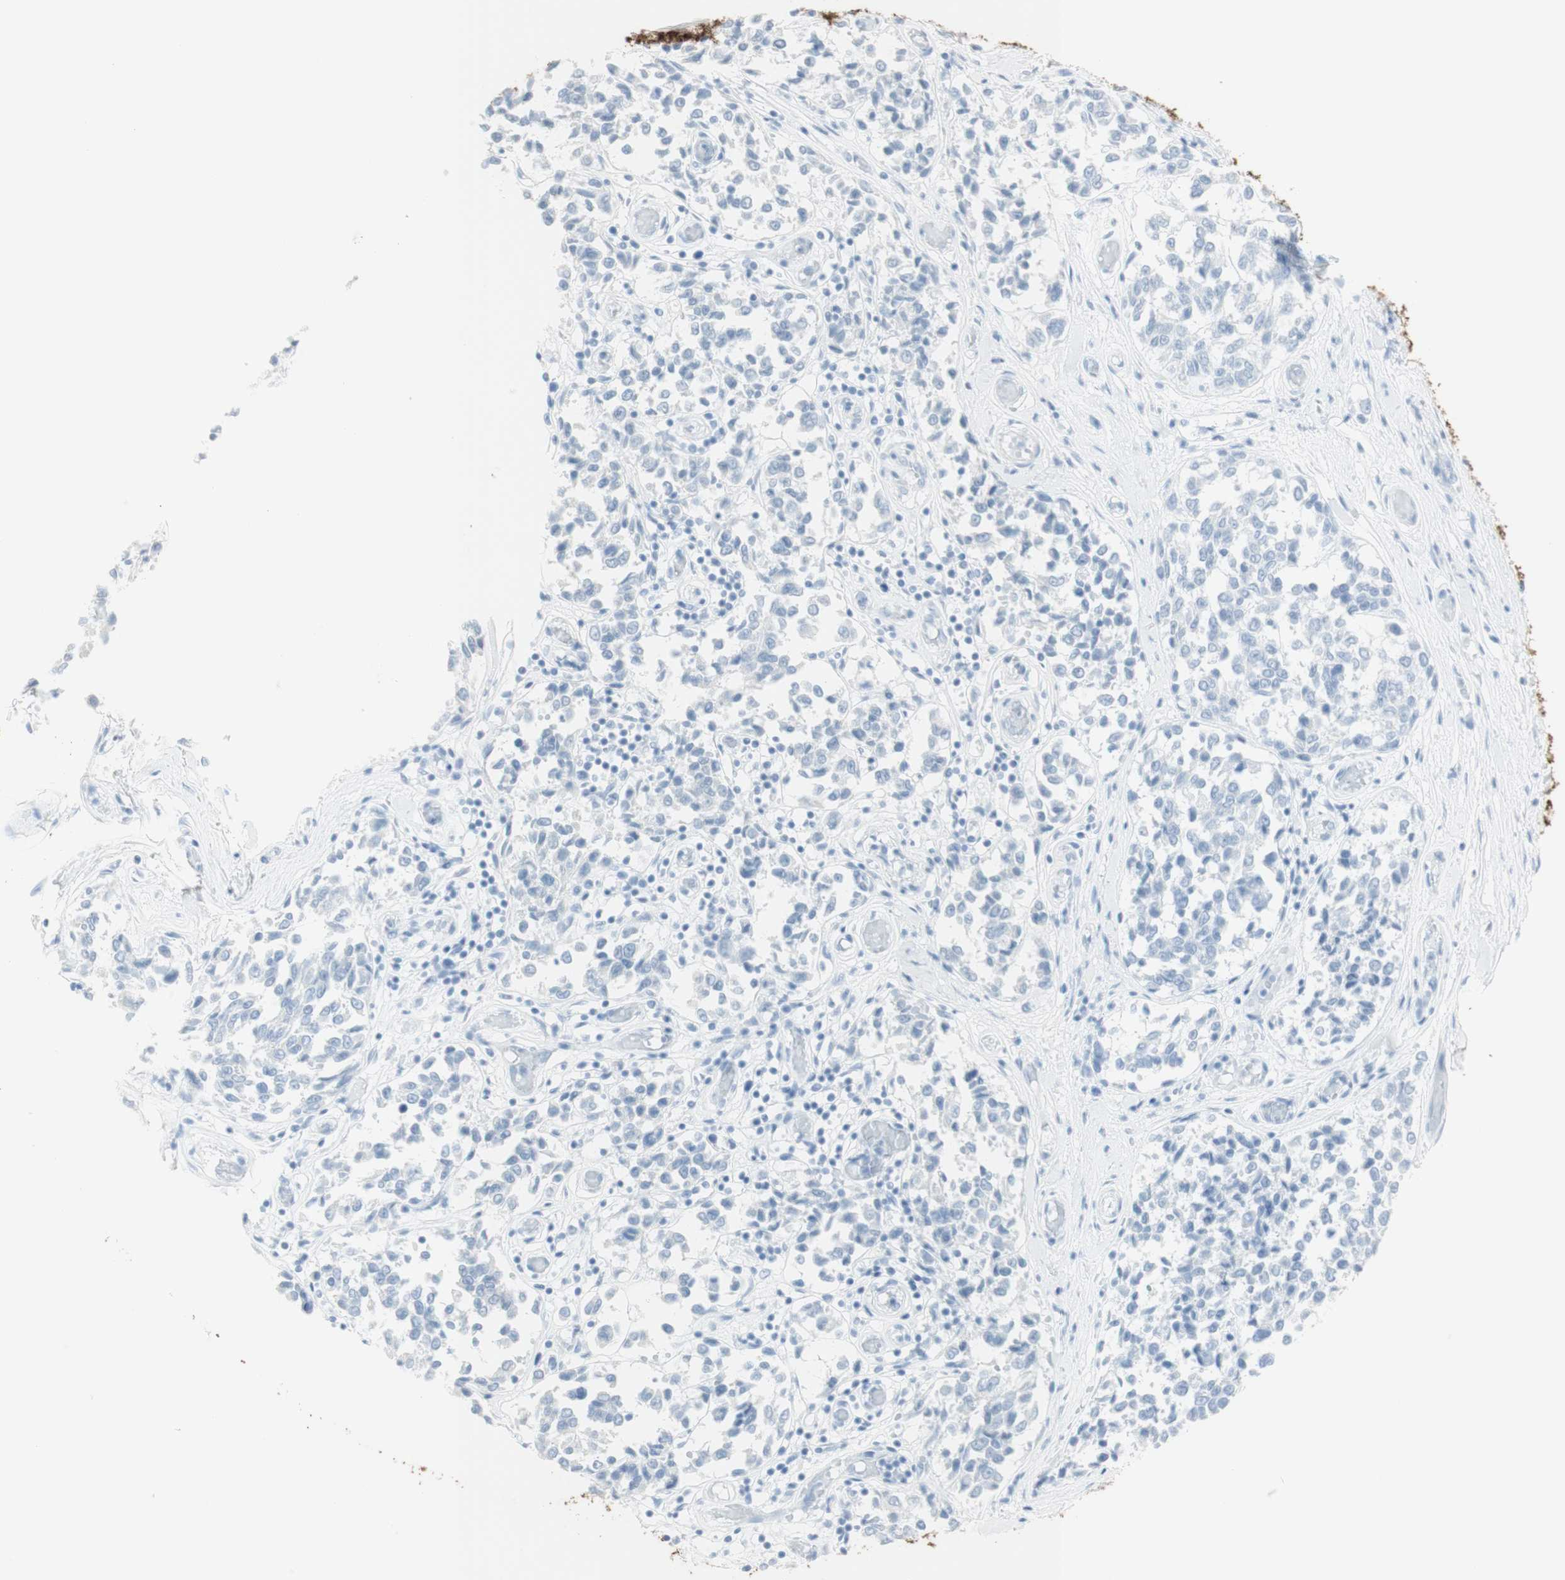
{"staining": {"intensity": "weak", "quantity": "<25%", "location": "cytoplasmic/membranous"}, "tissue": "melanoma", "cell_type": "Tumor cells", "image_type": "cancer", "snomed": [{"axis": "morphology", "description": "Malignant melanoma, NOS"}, {"axis": "topography", "description": "Skin"}], "caption": "DAB (3,3'-diaminobenzidine) immunohistochemical staining of melanoma shows no significant expression in tumor cells.", "gene": "NAPSA", "patient": {"sex": "female", "age": 64}}